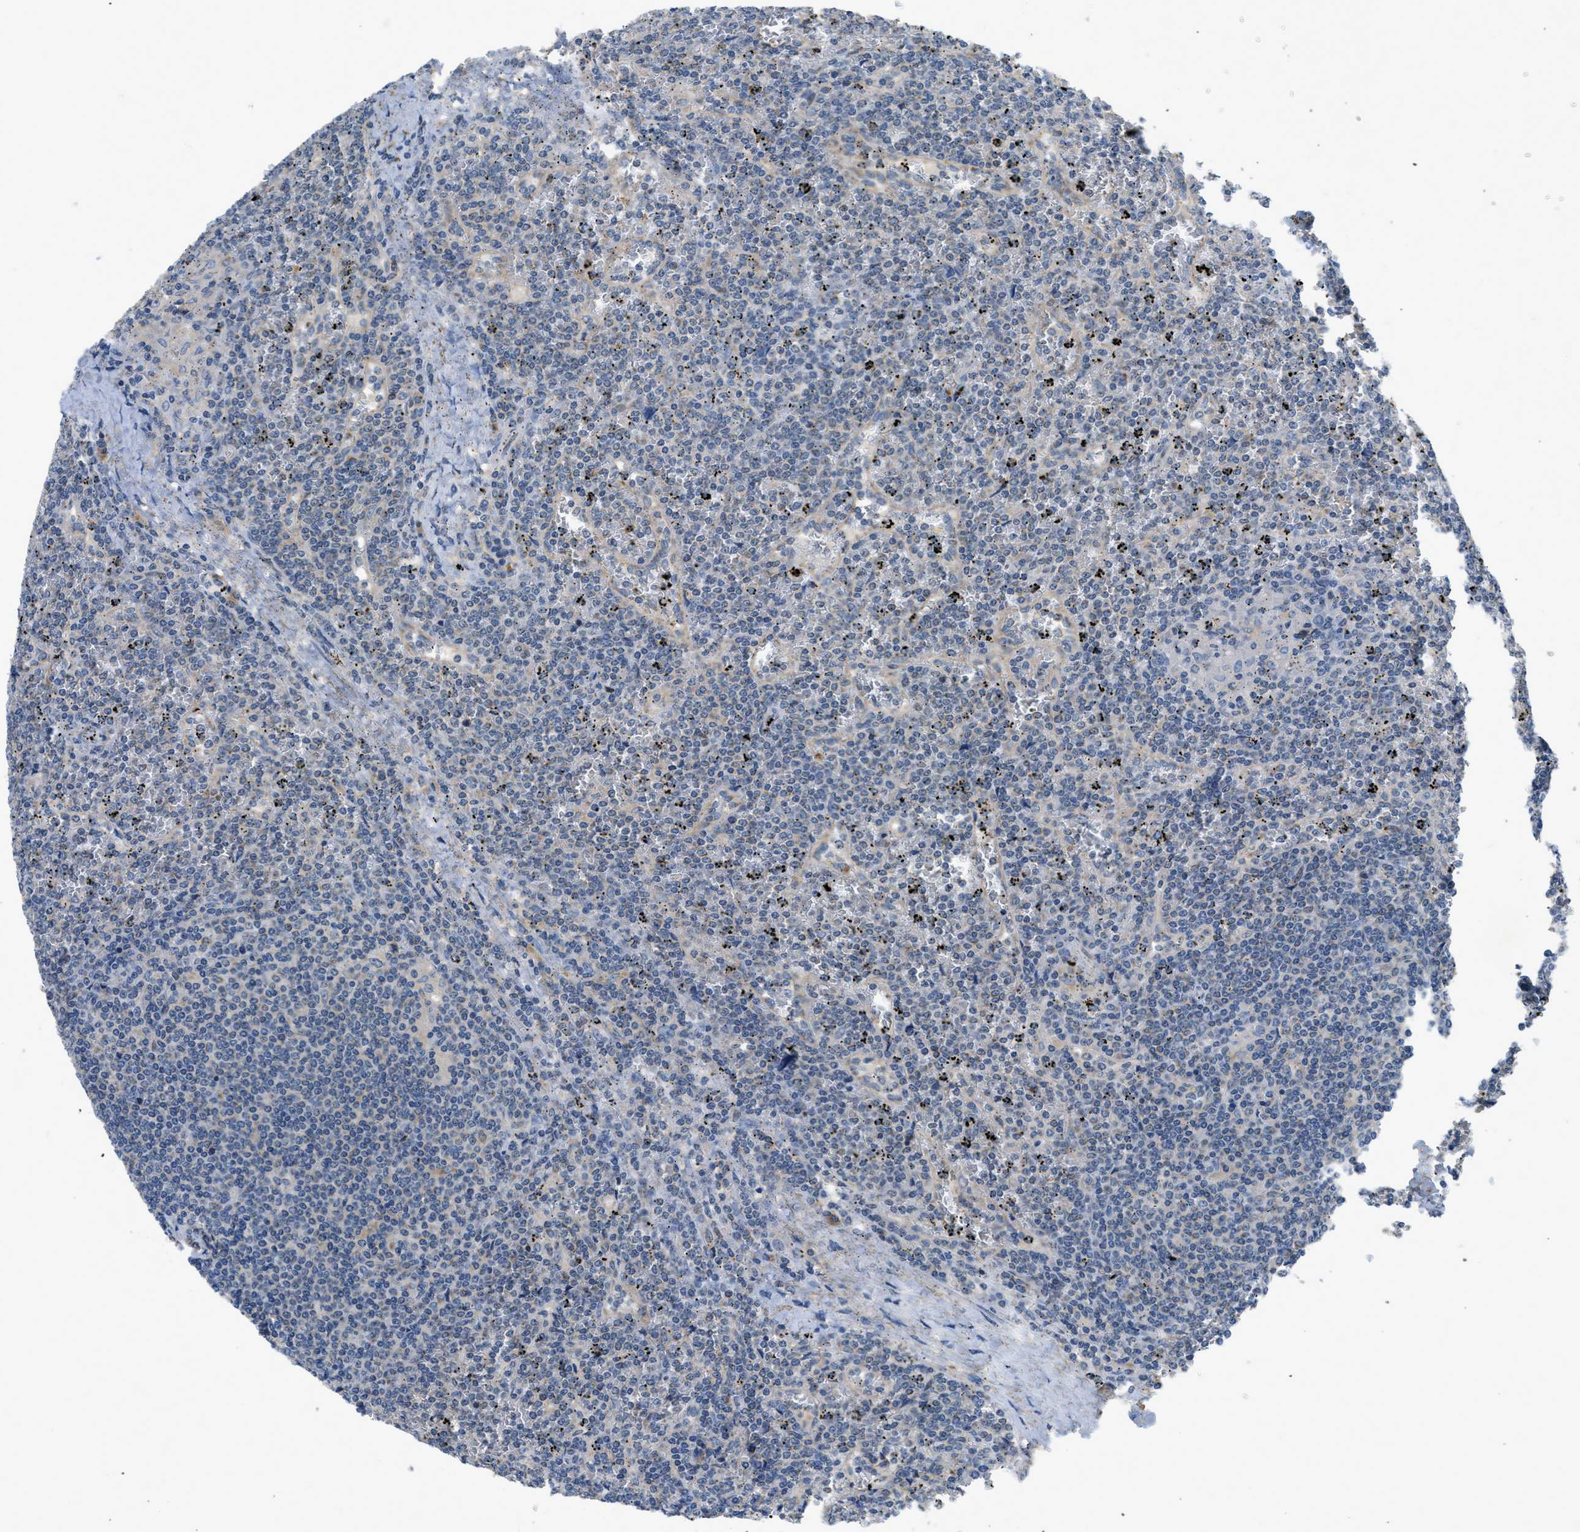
{"staining": {"intensity": "negative", "quantity": "none", "location": "none"}, "tissue": "lymphoma", "cell_type": "Tumor cells", "image_type": "cancer", "snomed": [{"axis": "morphology", "description": "Malignant lymphoma, non-Hodgkin's type, Low grade"}, {"axis": "topography", "description": "Spleen"}], "caption": "A high-resolution histopathology image shows immunohistochemistry (IHC) staining of lymphoma, which exhibits no significant staining in tumor cells. (DAB (3,3'-diaminobenzidine) immunohistochemistry (IHC) visualized using brightfield microscopy, high magnification).", "gene": "PNKD", "patient": {"sex": "female", "age": 19}}